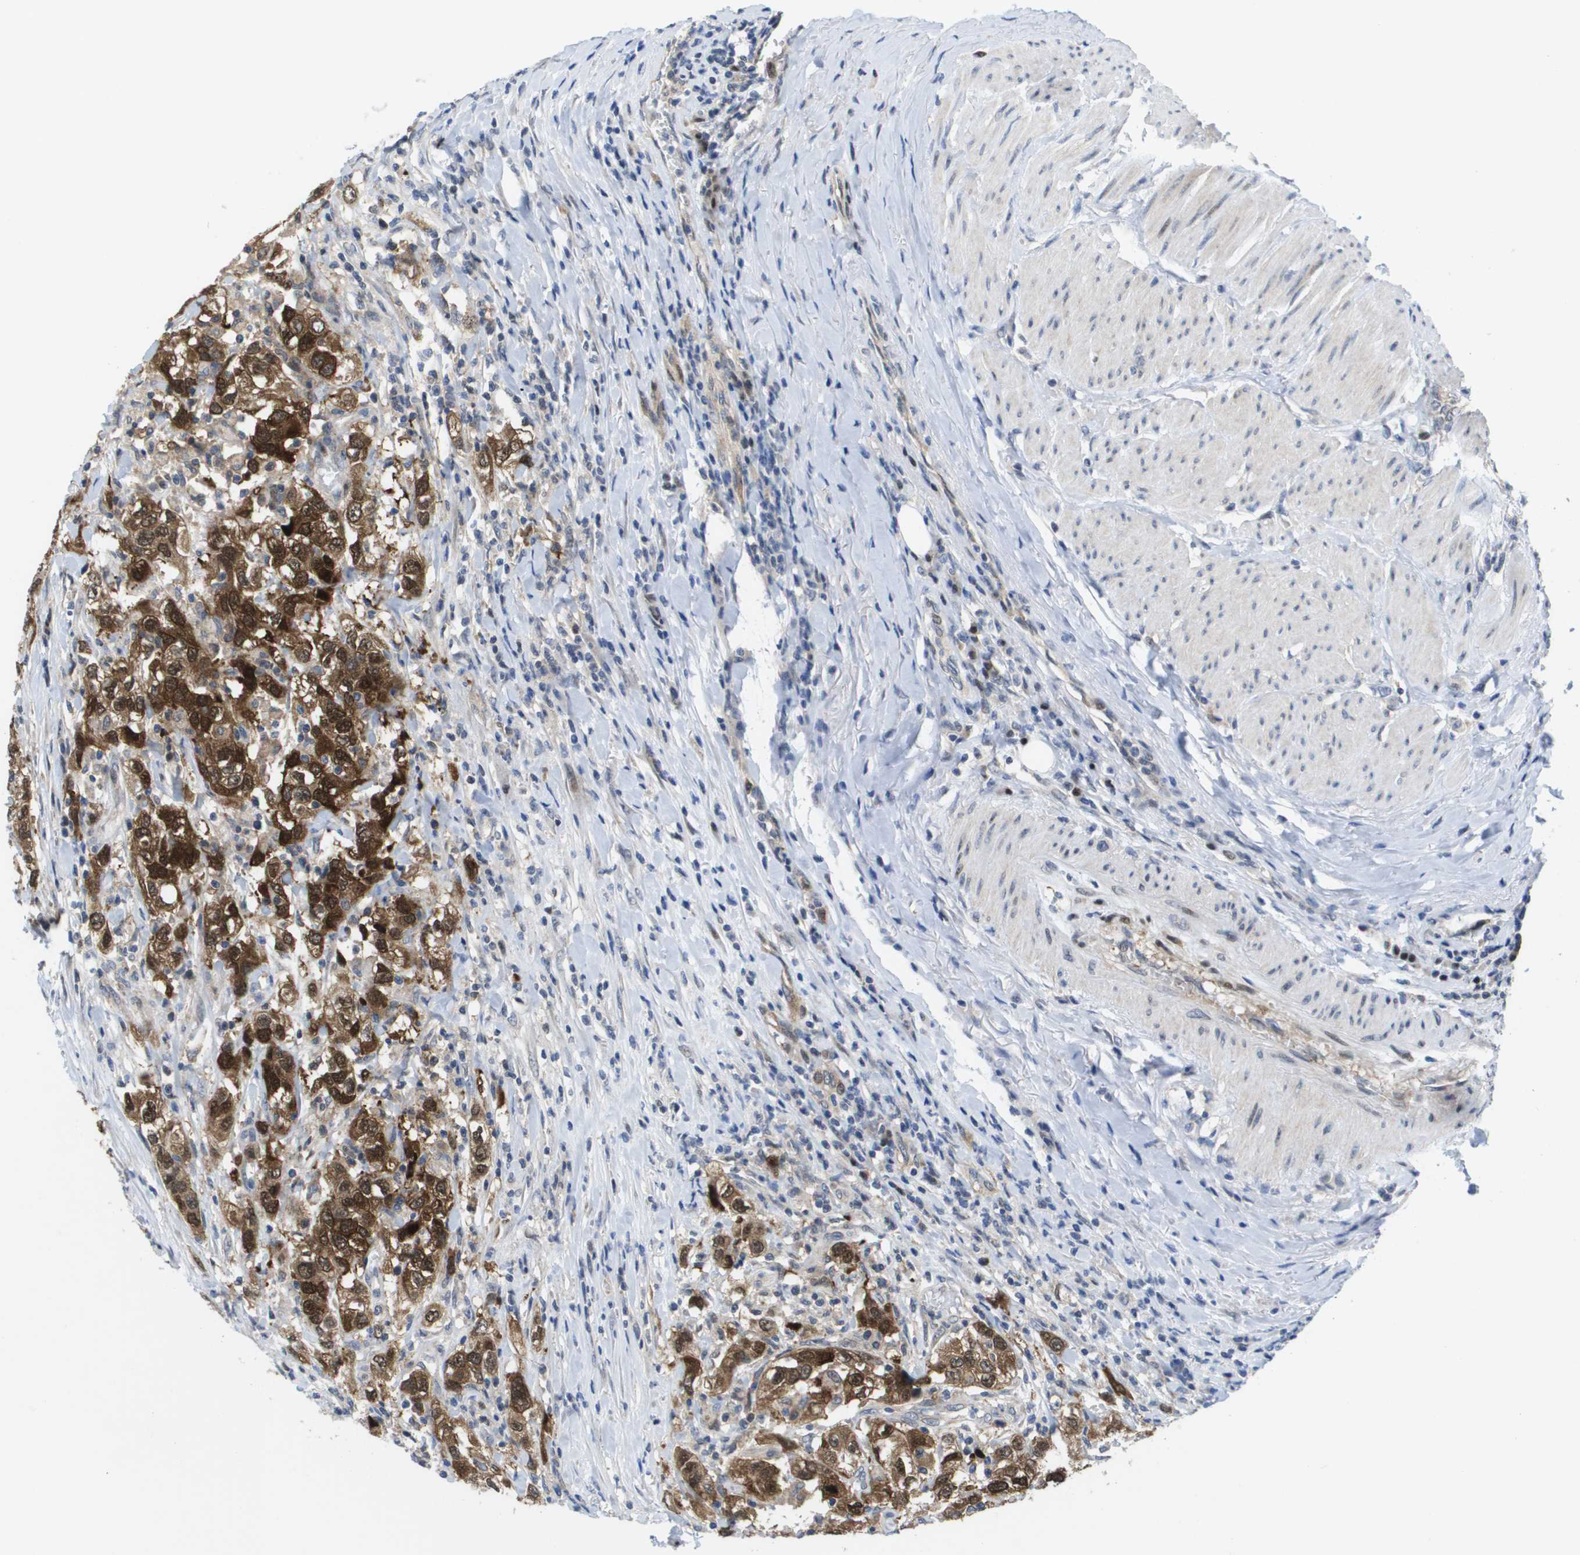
{"staining": {"intensity": "strong", "quantity": ">75%", "location": "cytoplasmic/membranous,nuclear"}, "tissue": "urothelial cancer", "cell_type": "Tumor cells", "image_type": "cancer", "snomed": [{"axis": "morphology", "description": "Urothelial carcinoma, High grade"}, {"axis": "topography", "description": "Urinary bladder"}], "caption": "A micrograph showing strong cytoplasmic/membranous and nuclear staining in about >75% of tumor cells in urothelial carcinoma (high-grade), as visualized by brown immunohistochemical staining.", "gene": "FKBP4", "patient": {"sex": "female", "age": 80}}